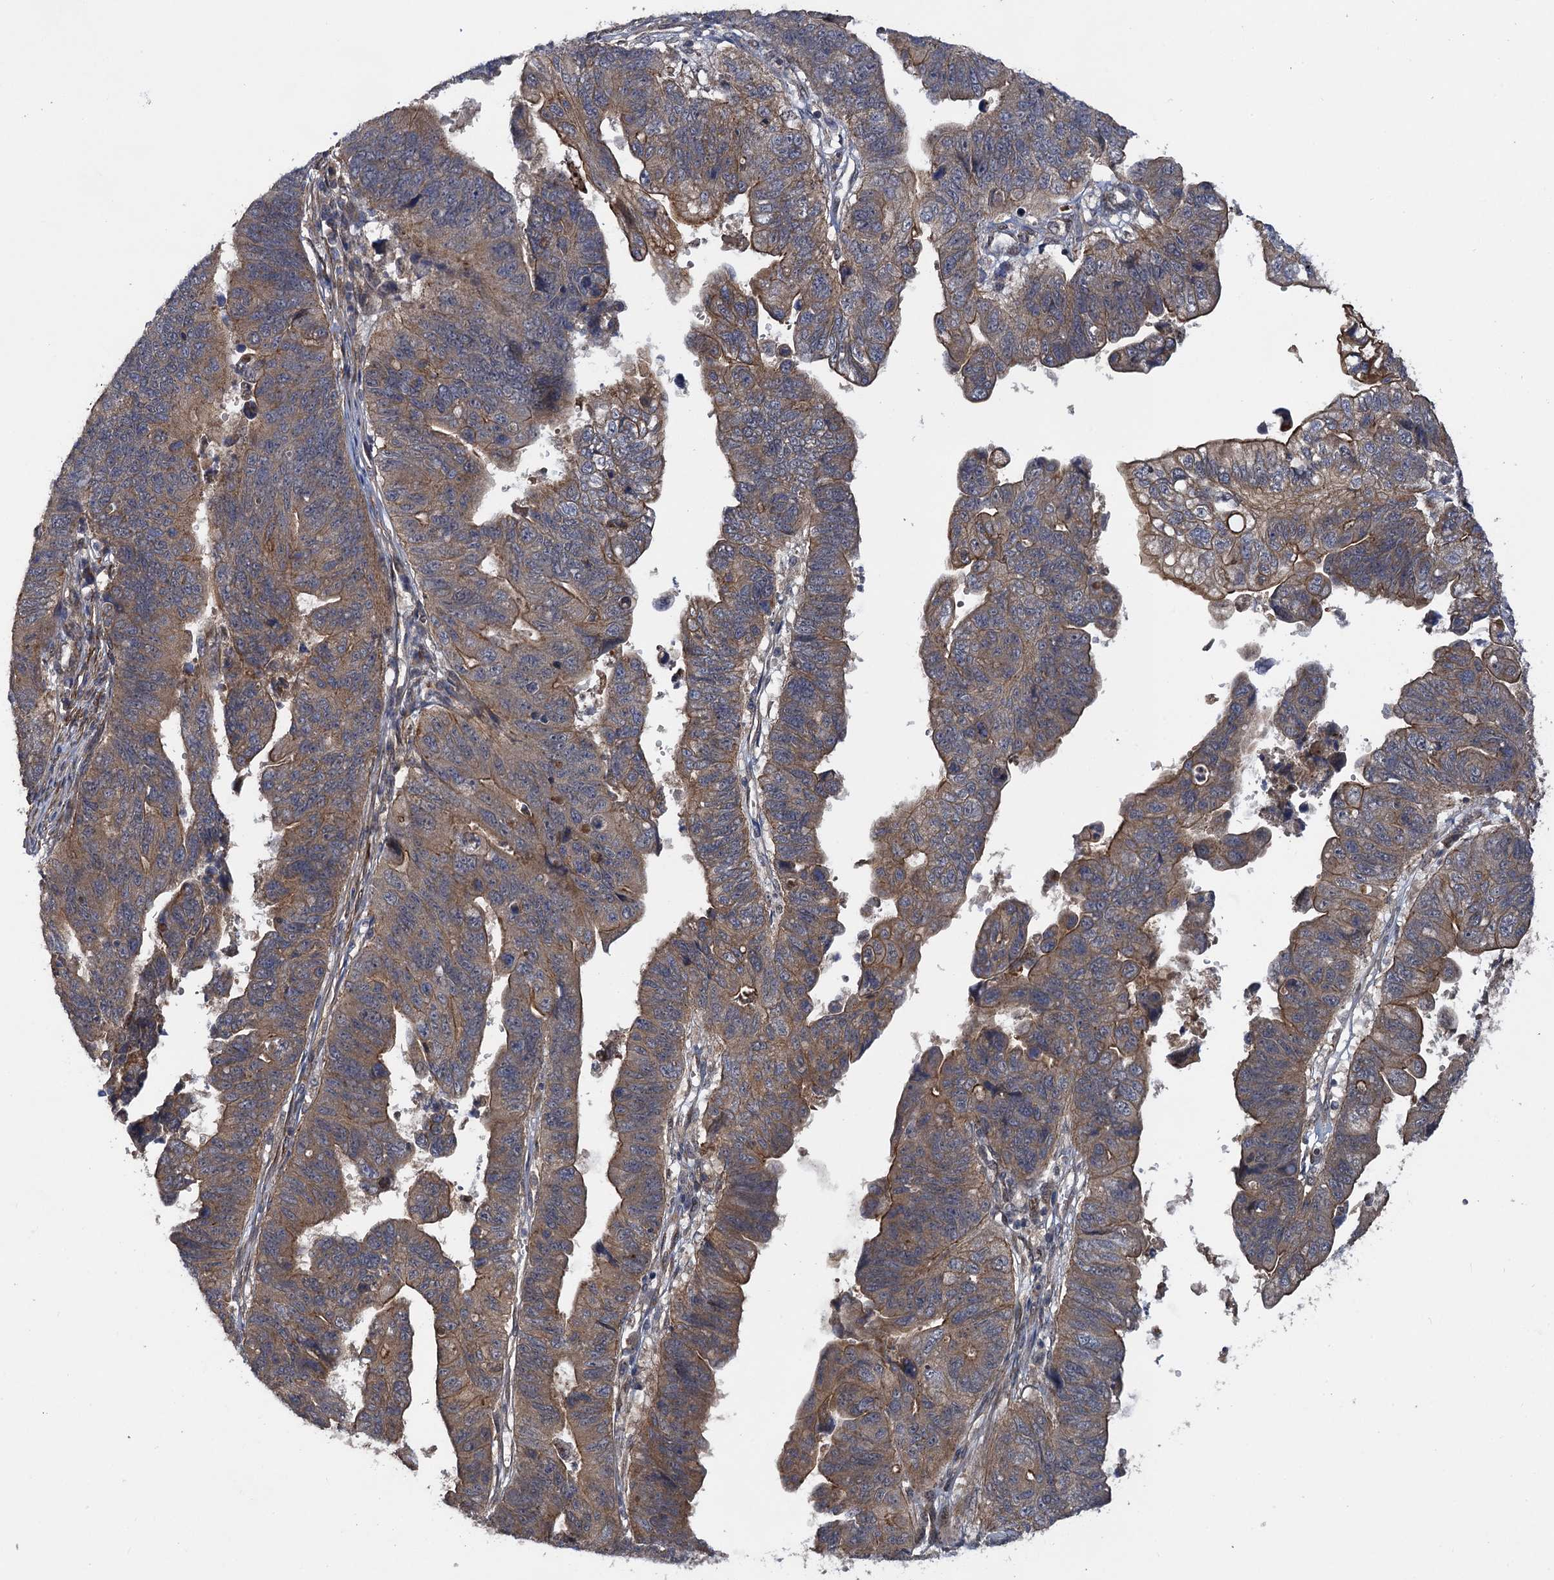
{"staining": {"intensity": "moderate", "quantity": ">75%", "location": "cytoplasmic/membranous"}, "tissue": "stomach cancer", "cell_type": "Tumor cells", "image_type": "cancer", "snomed": [{"axis": "morphology", "description": "Adenocarcinoma, NOS"}, {"axis": "topography", "description": "Stomach"}], "caption": "Tumor cells reveal medium levels of moderate cytoplasmic/membranous expression in about >75% of cells in human adenocarcinoma (stomach).", "gene": "HAUS1", "patient": {"sex": "male", "age": 59}}